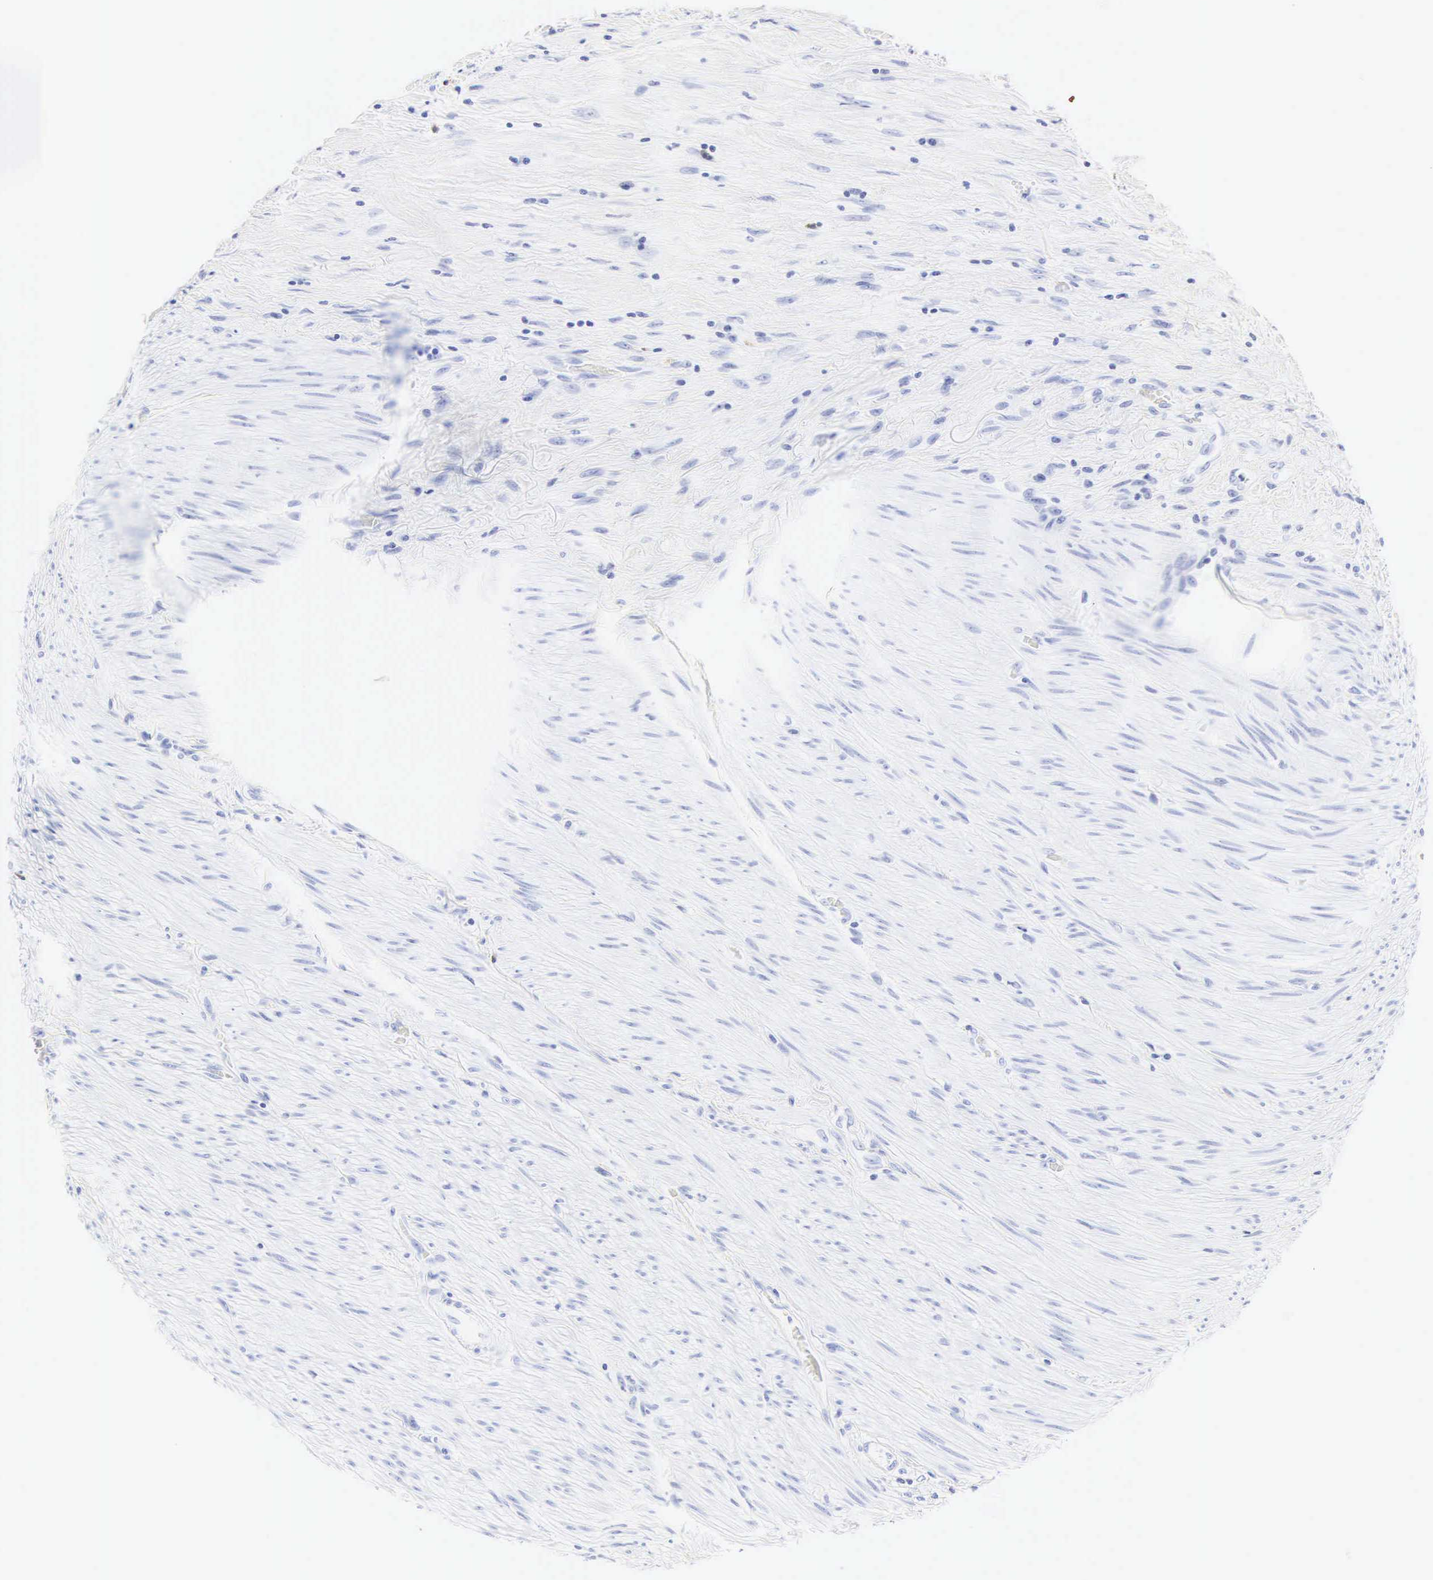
{"staining": {"intensity": "negative", "quantity": "none", "location": "none"}, "tissue": "colorectal cancer", "cell_type": "Tumor cells", "image_type": "cancer", "snomed": [{"axis": "morphology", "description": "Adenocarcinoma, NOS"}, {"axis": "topography", "description": "Rectum"}], "caption": "High power microscopy photomicrograph of an immunohistochemistry histopathology image of colorectal cancer, revealing no significant positivity in tumor cells.", "gene": "CGB3", "patient": {"sex": "female", "age": 57}}